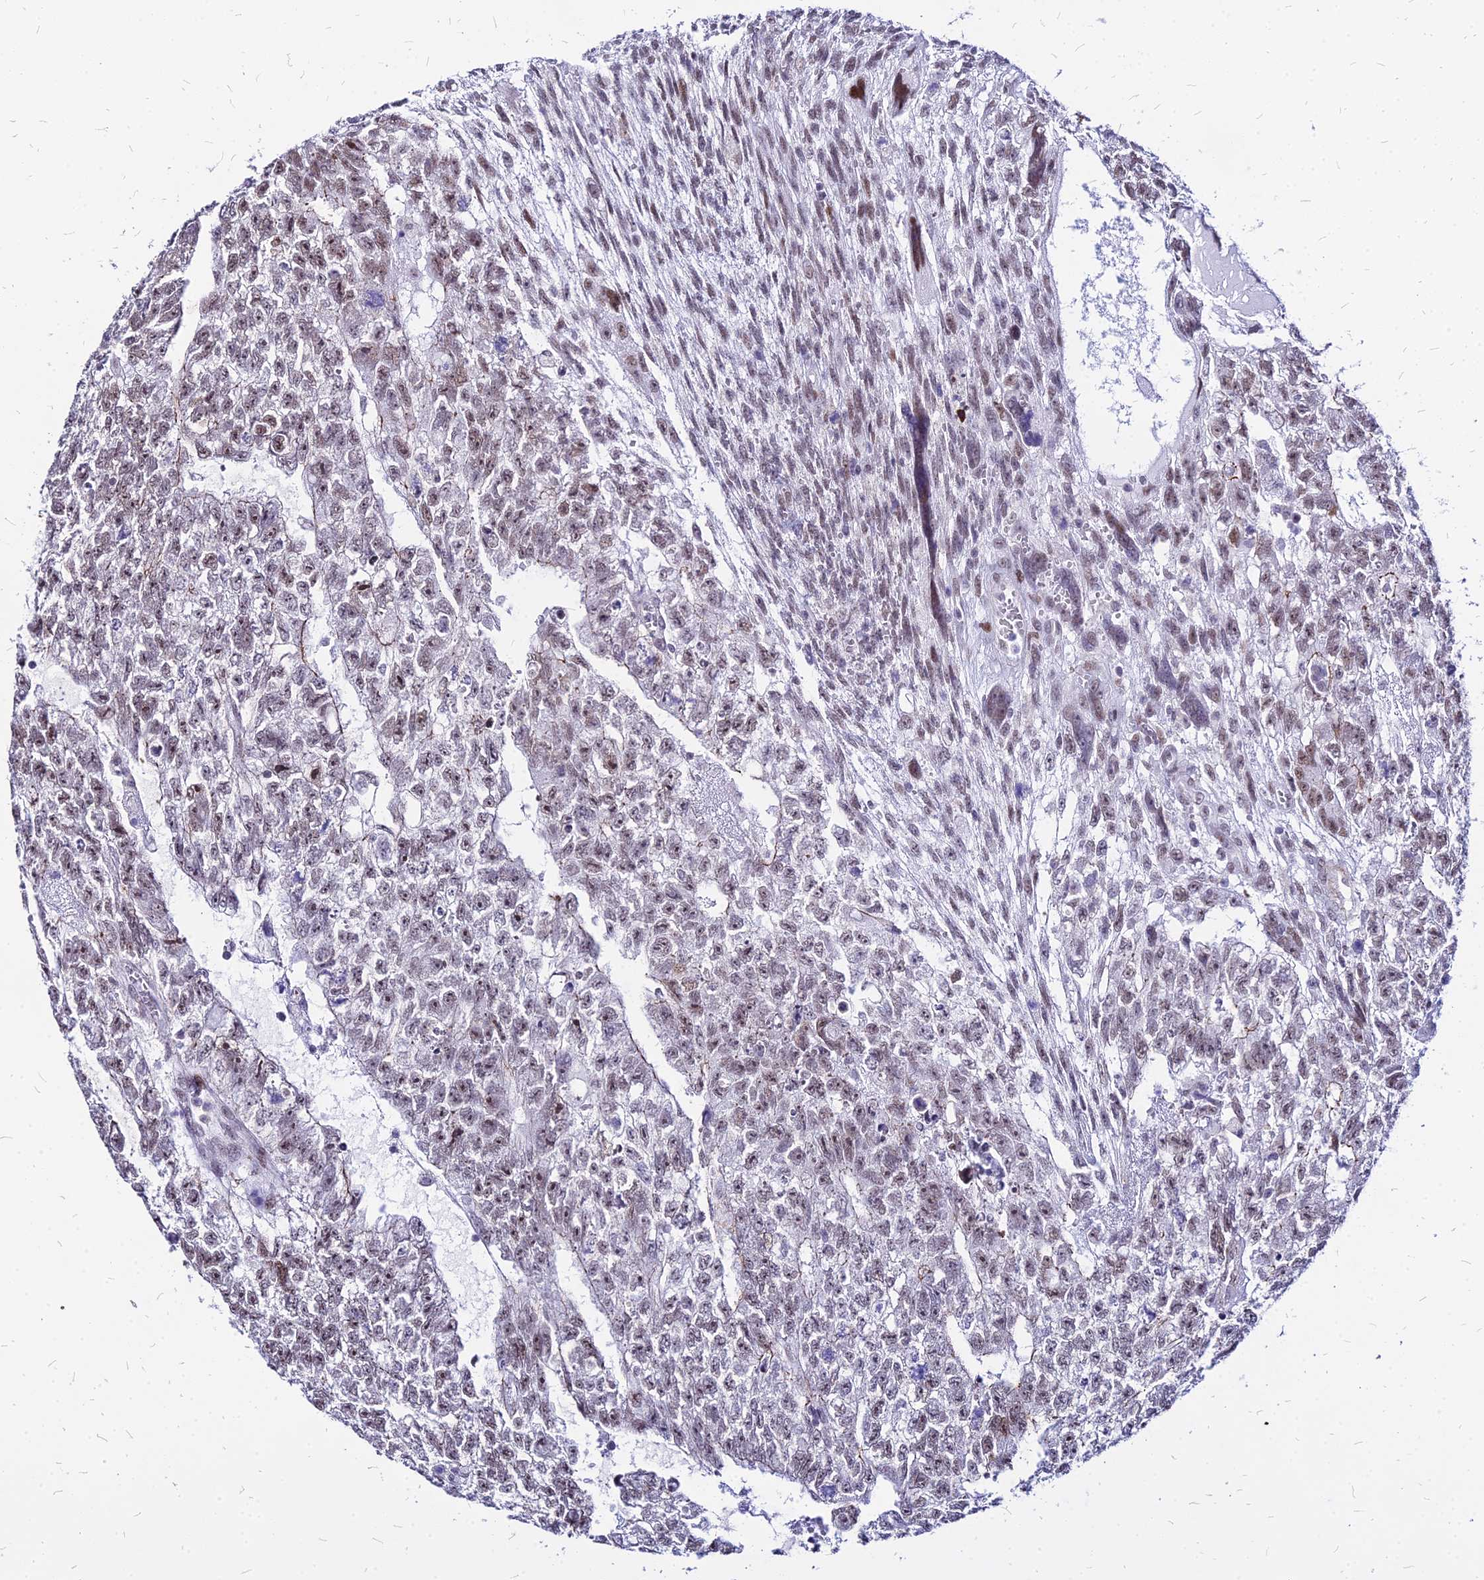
{"staining": {"intensity": "moderate", "quantity": ">75%", "location": "nuclear"}, "tissue": "testis cancer", "cell_type": "Tumor cells", "image_type": "cancer", "snomed": [{"axis": "morphology", "description": "Carcinoma, Embryonal, NOS"}, {"axis": "topography", "description": "Testis"}], "caption": "Testis embryonal carcinoma stained for a protein shows moderate nuclear positivity in tumor cells.", "gene": "FDX2", "patient": {"sex": "male", "age": 26}}